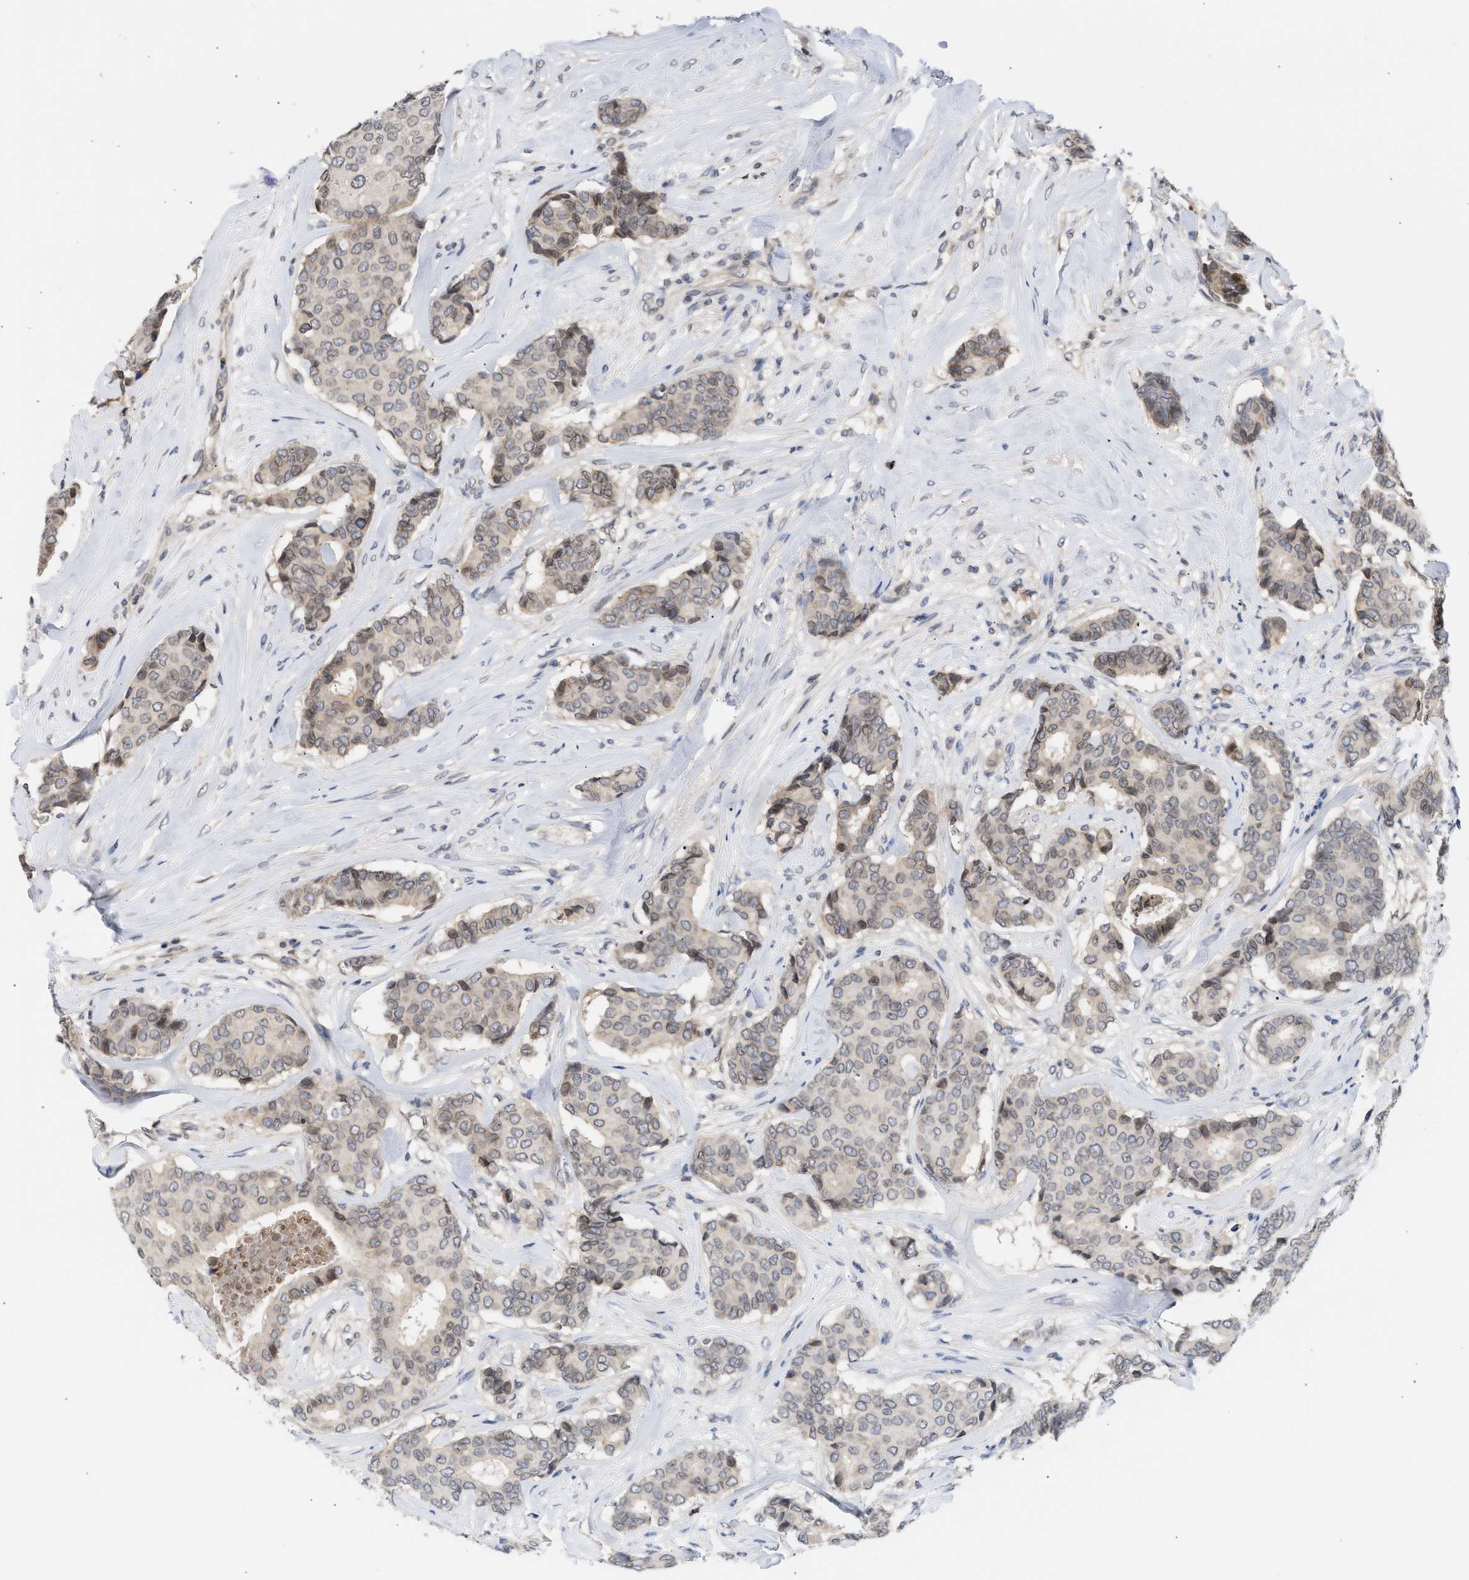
{"staining": {"intensity": "weak", "quantity": "25%-75%", "location": "cytoplasmic/membranous,nuclear"}, "tissue": "breast cancer", "cell_type": "Tumor cells", "image_type": "cancer", "snomed": [{"axis": "morphology", "description": "Duct carcinoma"}, {"axis": "topography", "description": "Breast"}], "caption": "Immunohistochemical staining of human breast cancer reveals low levels of weak cytoplasmic/membranous and nuclear positivity in approximately 25%-75% of tumor cells.", "gene": "NUP62", "patient": {"sex": "female", "age": 75}}